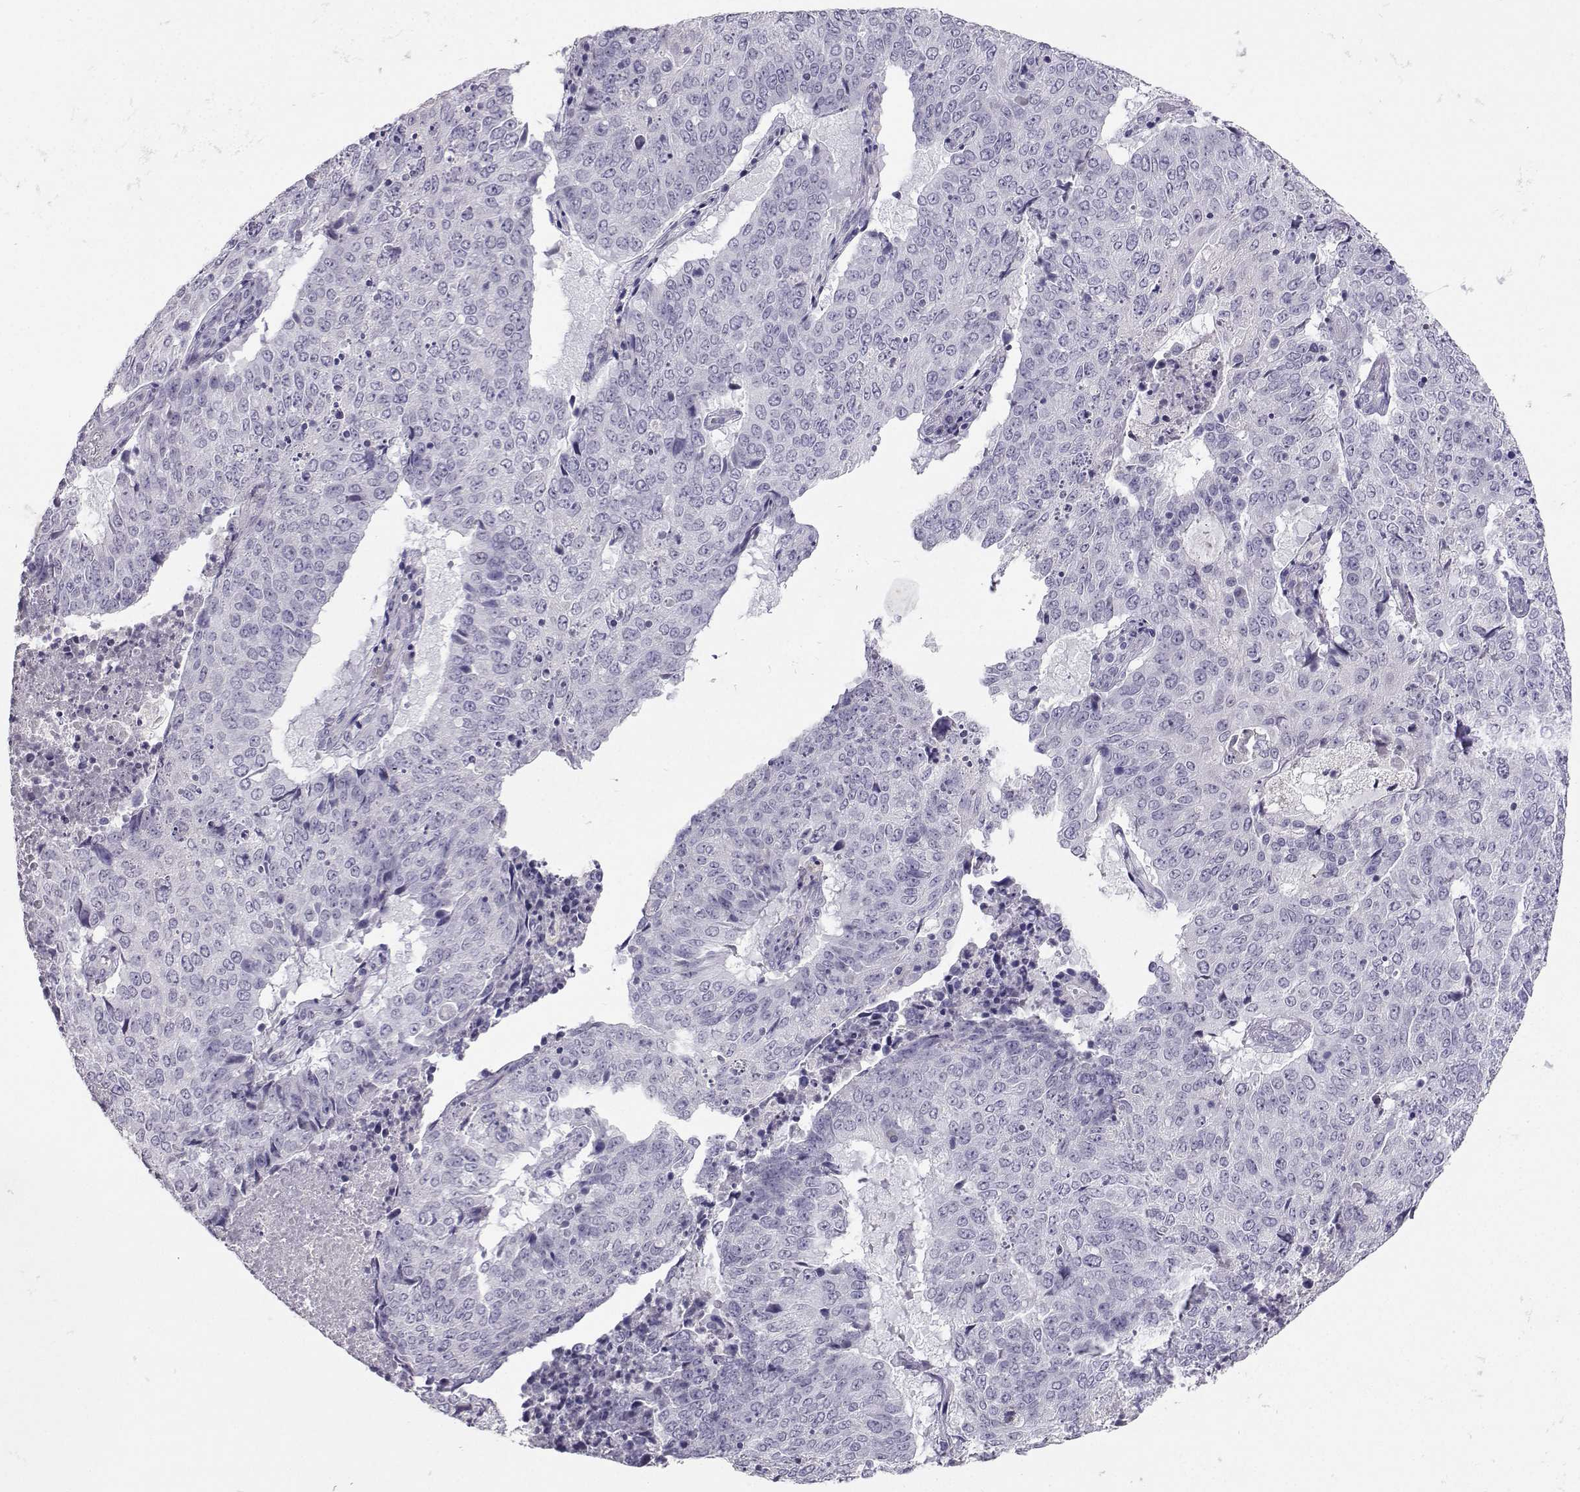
{"staining": {"intensity": "negative", "quantity": "none", "location": "none"}, "tissue": "lung cancer", "cell_type": "Tumor cells", "image_type": "cancer", "snomed": [{"axis": "morphology", "description": "Normal tissue, NOS"}, {"axis": "morphology", "description": "Squamous cell carcinoma, NOS"}, {"axis": "topography", "description": "Bronchus"}, {"axis": "topography", "description": "Lung"}], "caption": "Photomicrograph shows no significant protein expression in tumor cells of lung cancer.", "gene": "CARTPT", "patient": {"sex": "male", "age": 64}}